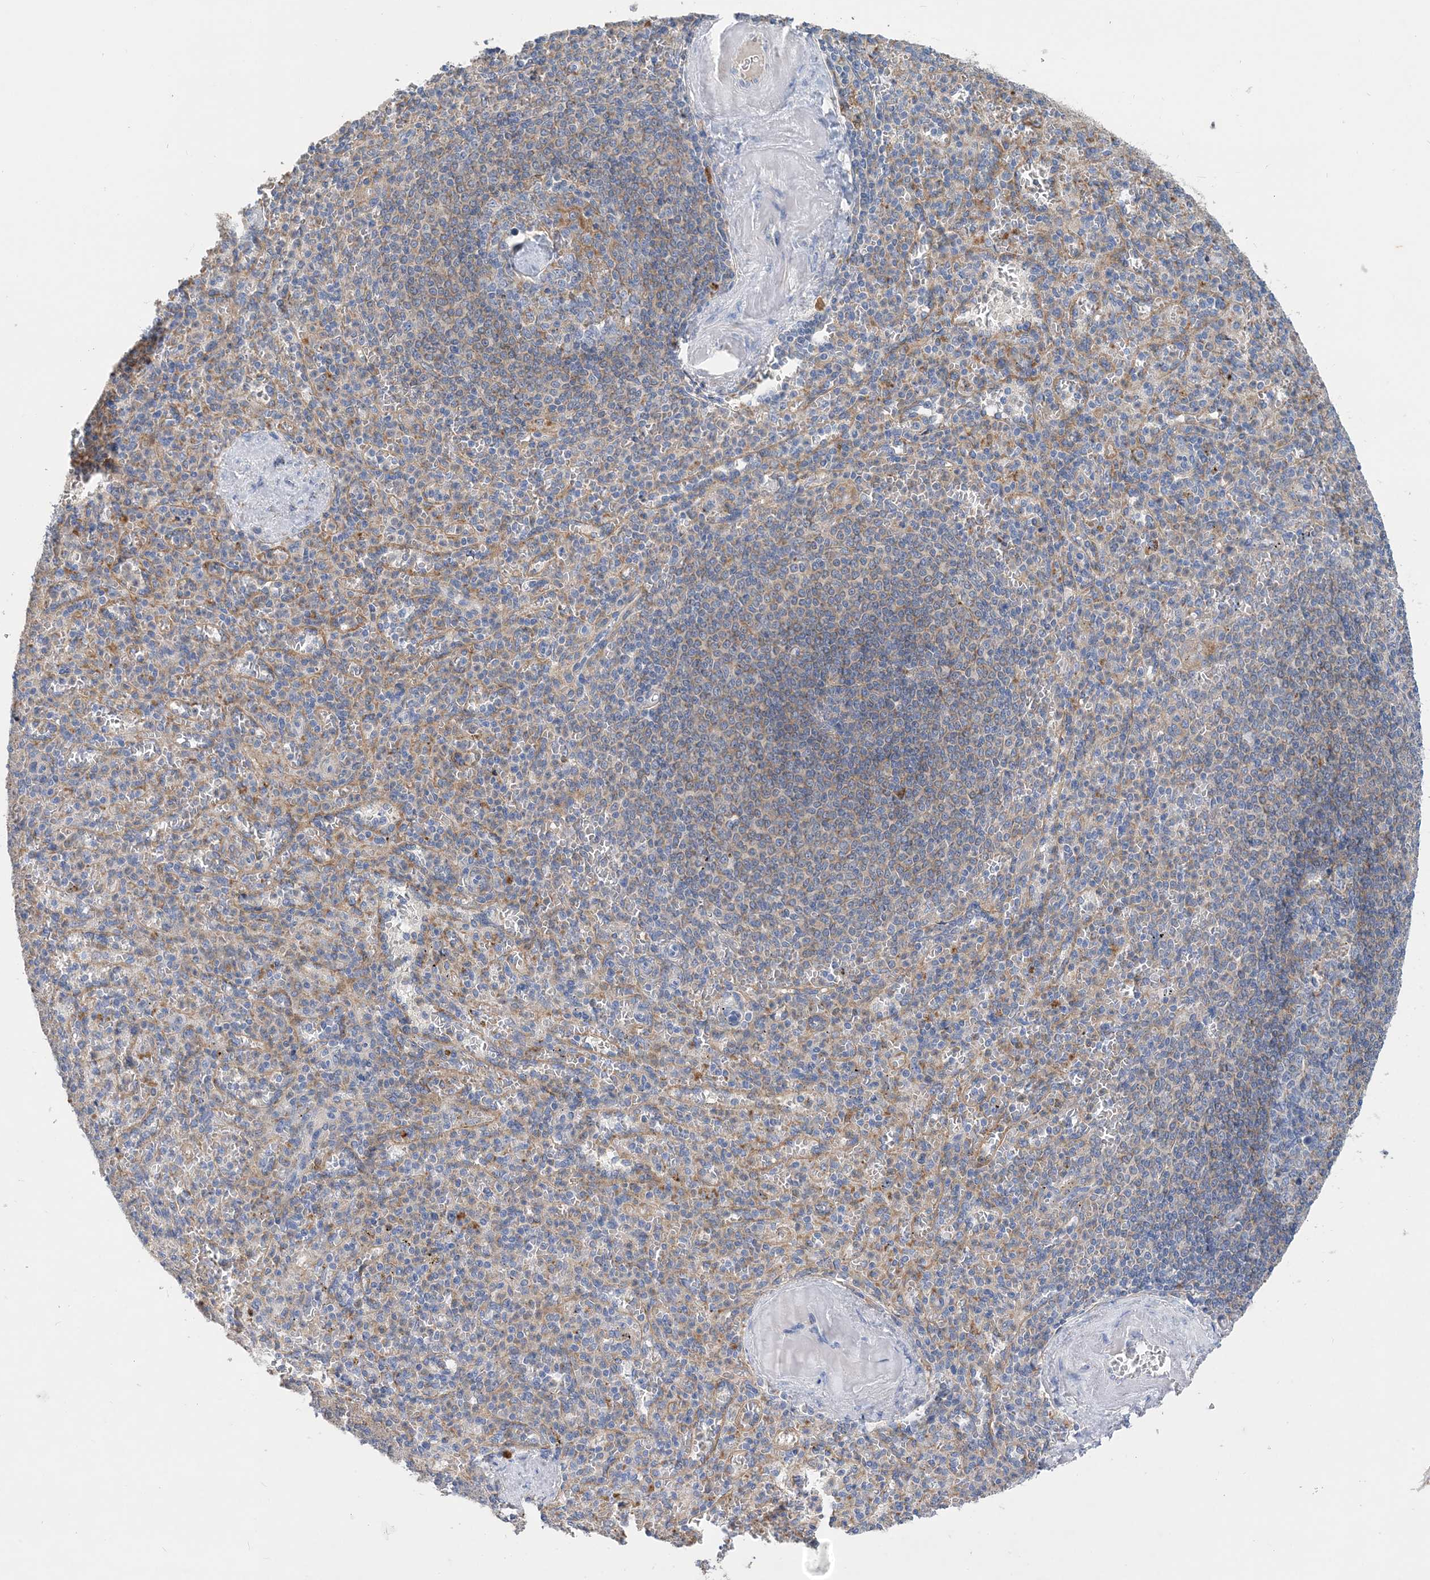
{"staining": {"intensity": "weak", "quantity": "<25%", "location": "cytoplasmic/membranous"}, "tissue": "spleen", "cell_type": "Cells in red pulp", "image_type": "normal", "snomed": [{"axis": "morphology", "description": "Normal tissue, NOS"}, {"axis": "topography", "description": "Spleen"}], "caption": "The immunohistochemistry photomicrograph has no significant expression in cells in red pulp of spleen. Nuclei are stained in blue.", "gene": "GRINA", "patient": {"sex": "female", "age": 74}}